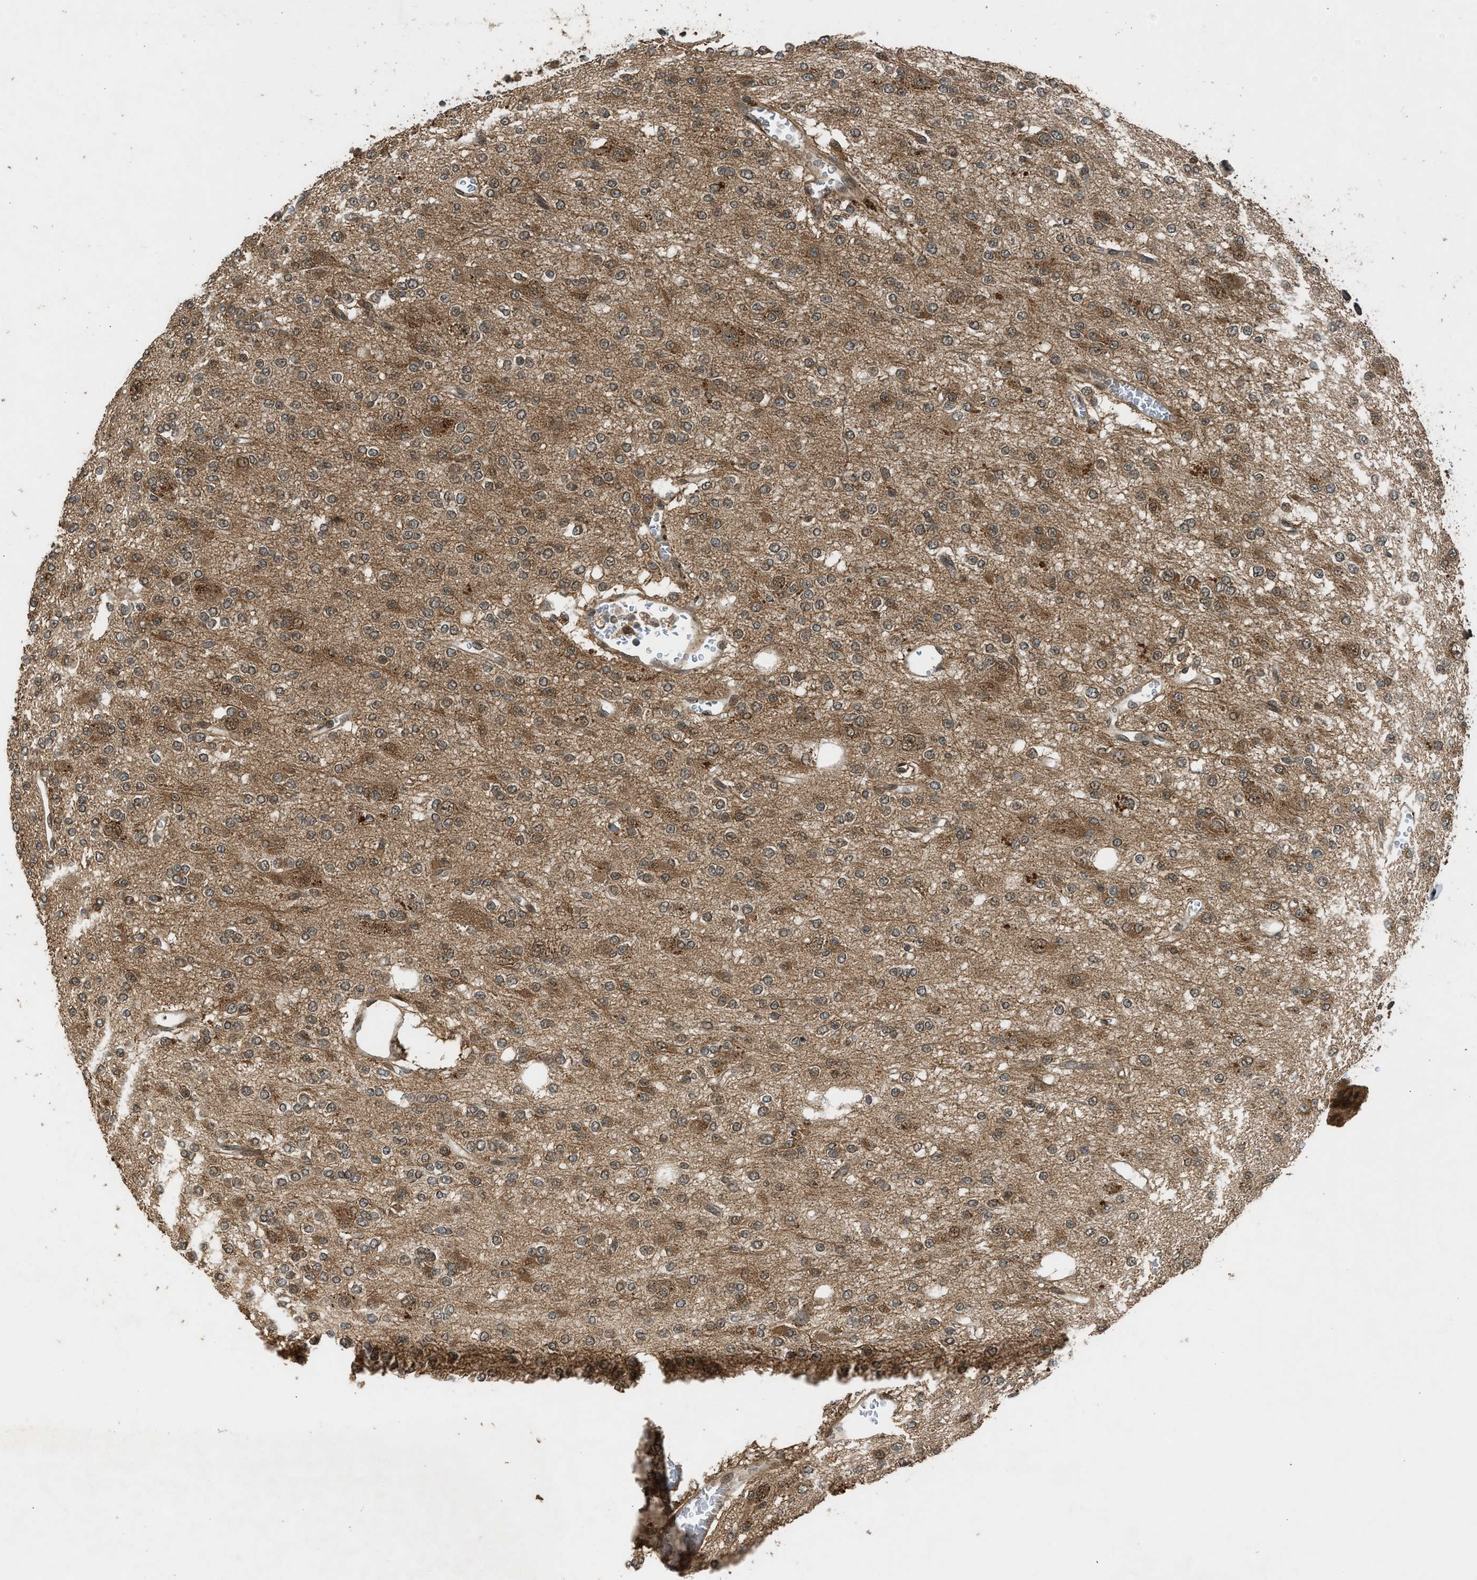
{"staining": {"intensity": "moderate", "quantity": ">75%", "location": "cytoplasmic/membranous"}, "tissue": "glioma", "cell_type": "Tumor cells", "image_type": "cancer", "snomed": [{"axis": "morphology", "description": "Glioma, malignant, Low grade"}, {"axis": "topography", "description": "Brain"}], "caption": "Moderate cytoplasmic/membranous positivity for a protein is appreciated in about >75% of tumor cells of glioma using IHC.", "gene": "TXNL1", "patient": {"sex": "male", "age": 38}}